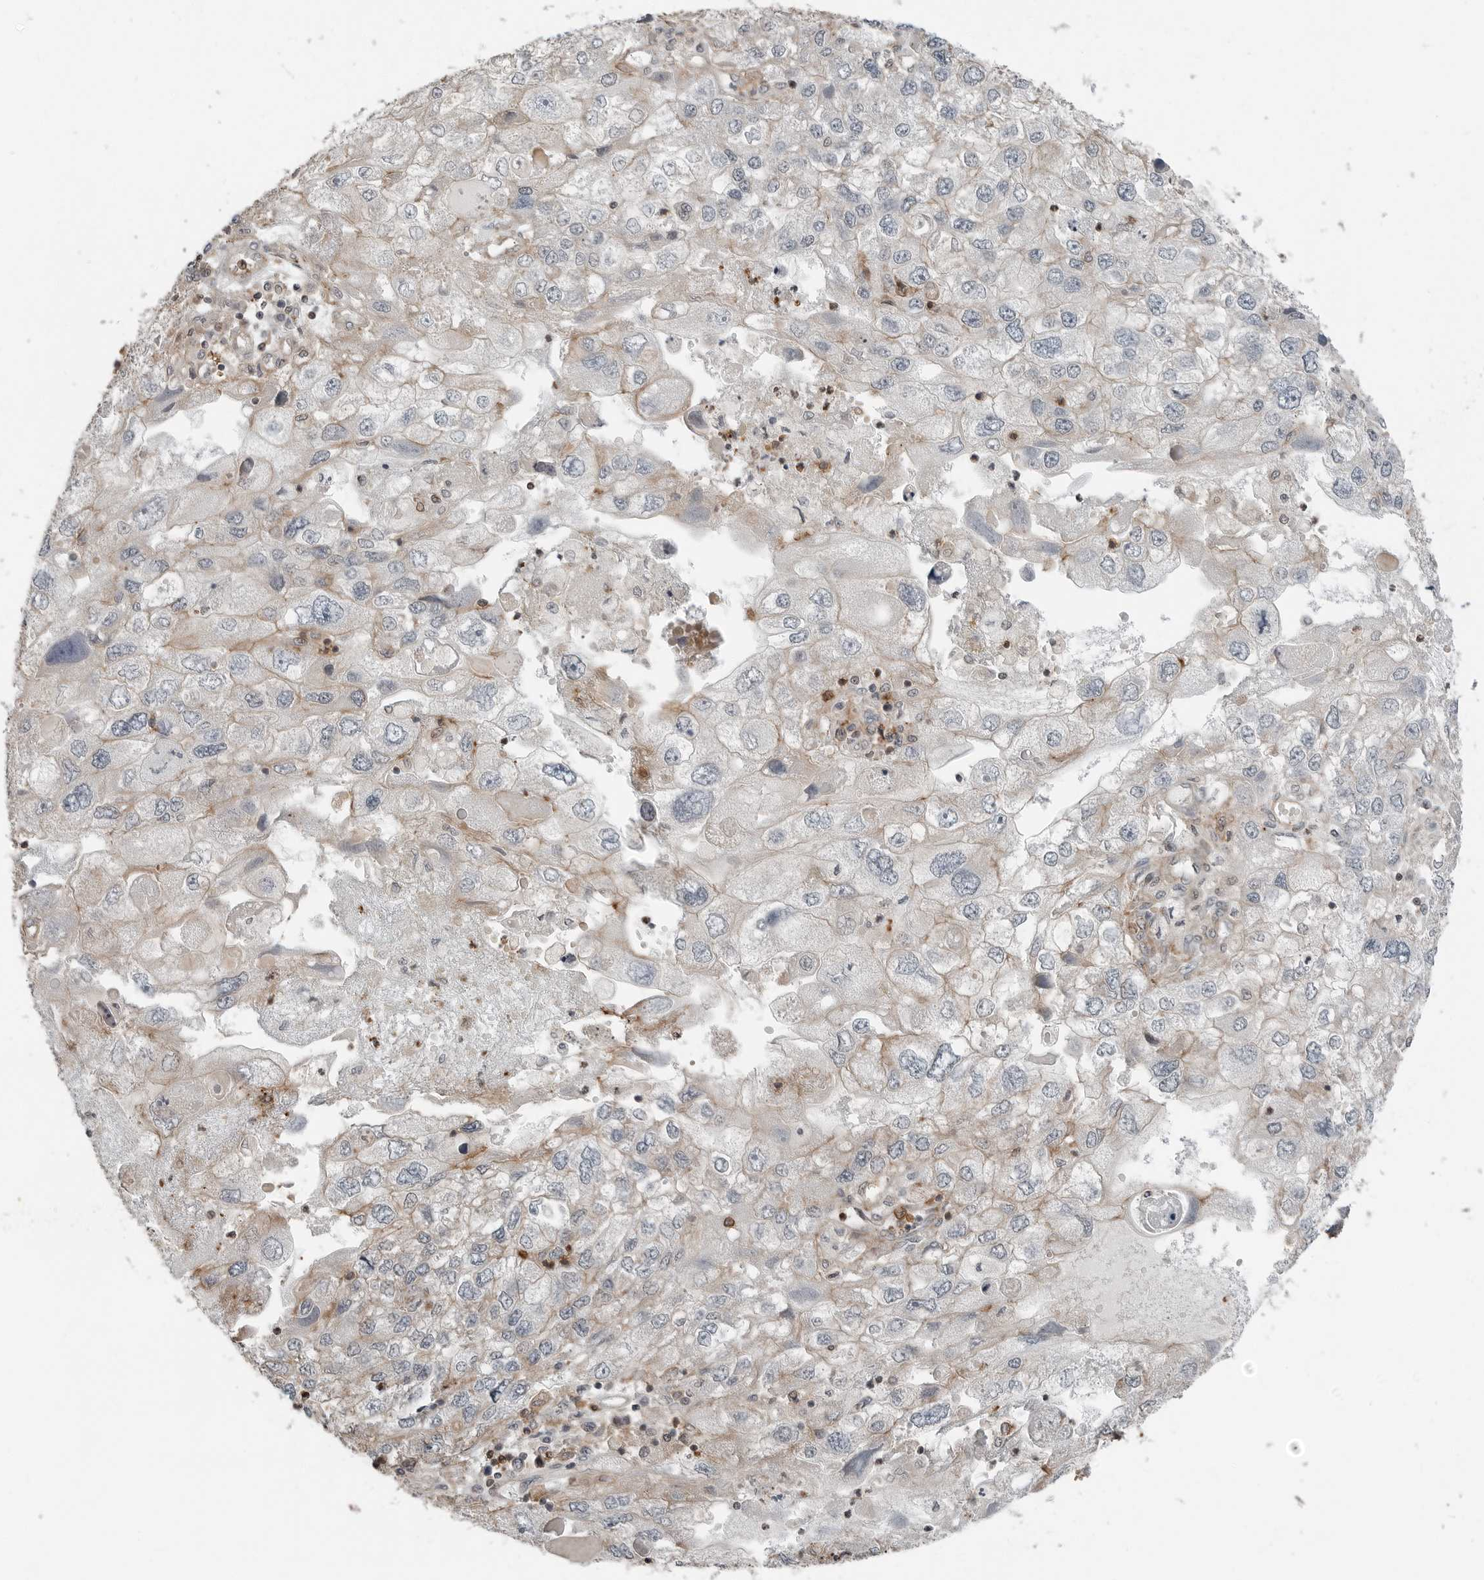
{"staining": {"intensity": "weak", "quantity": "<25%", "location": "cytoplasmic/membranous"}, "tissue": "endometrial cancer", "cell_type": "Tumor cells", "image_type": "cancer", "snomed": [{"axis": "morphology", "description": "Adenocarcinoma, NOS"}, {"axis": "topography", "description": "Endometrium"}], "caption": "The micrograph displays no significant expression in tumor cells of endometrial adenocarcinoma.", "gene": "LEFTY2", "patient": {"sex": "female", "age": 49}}